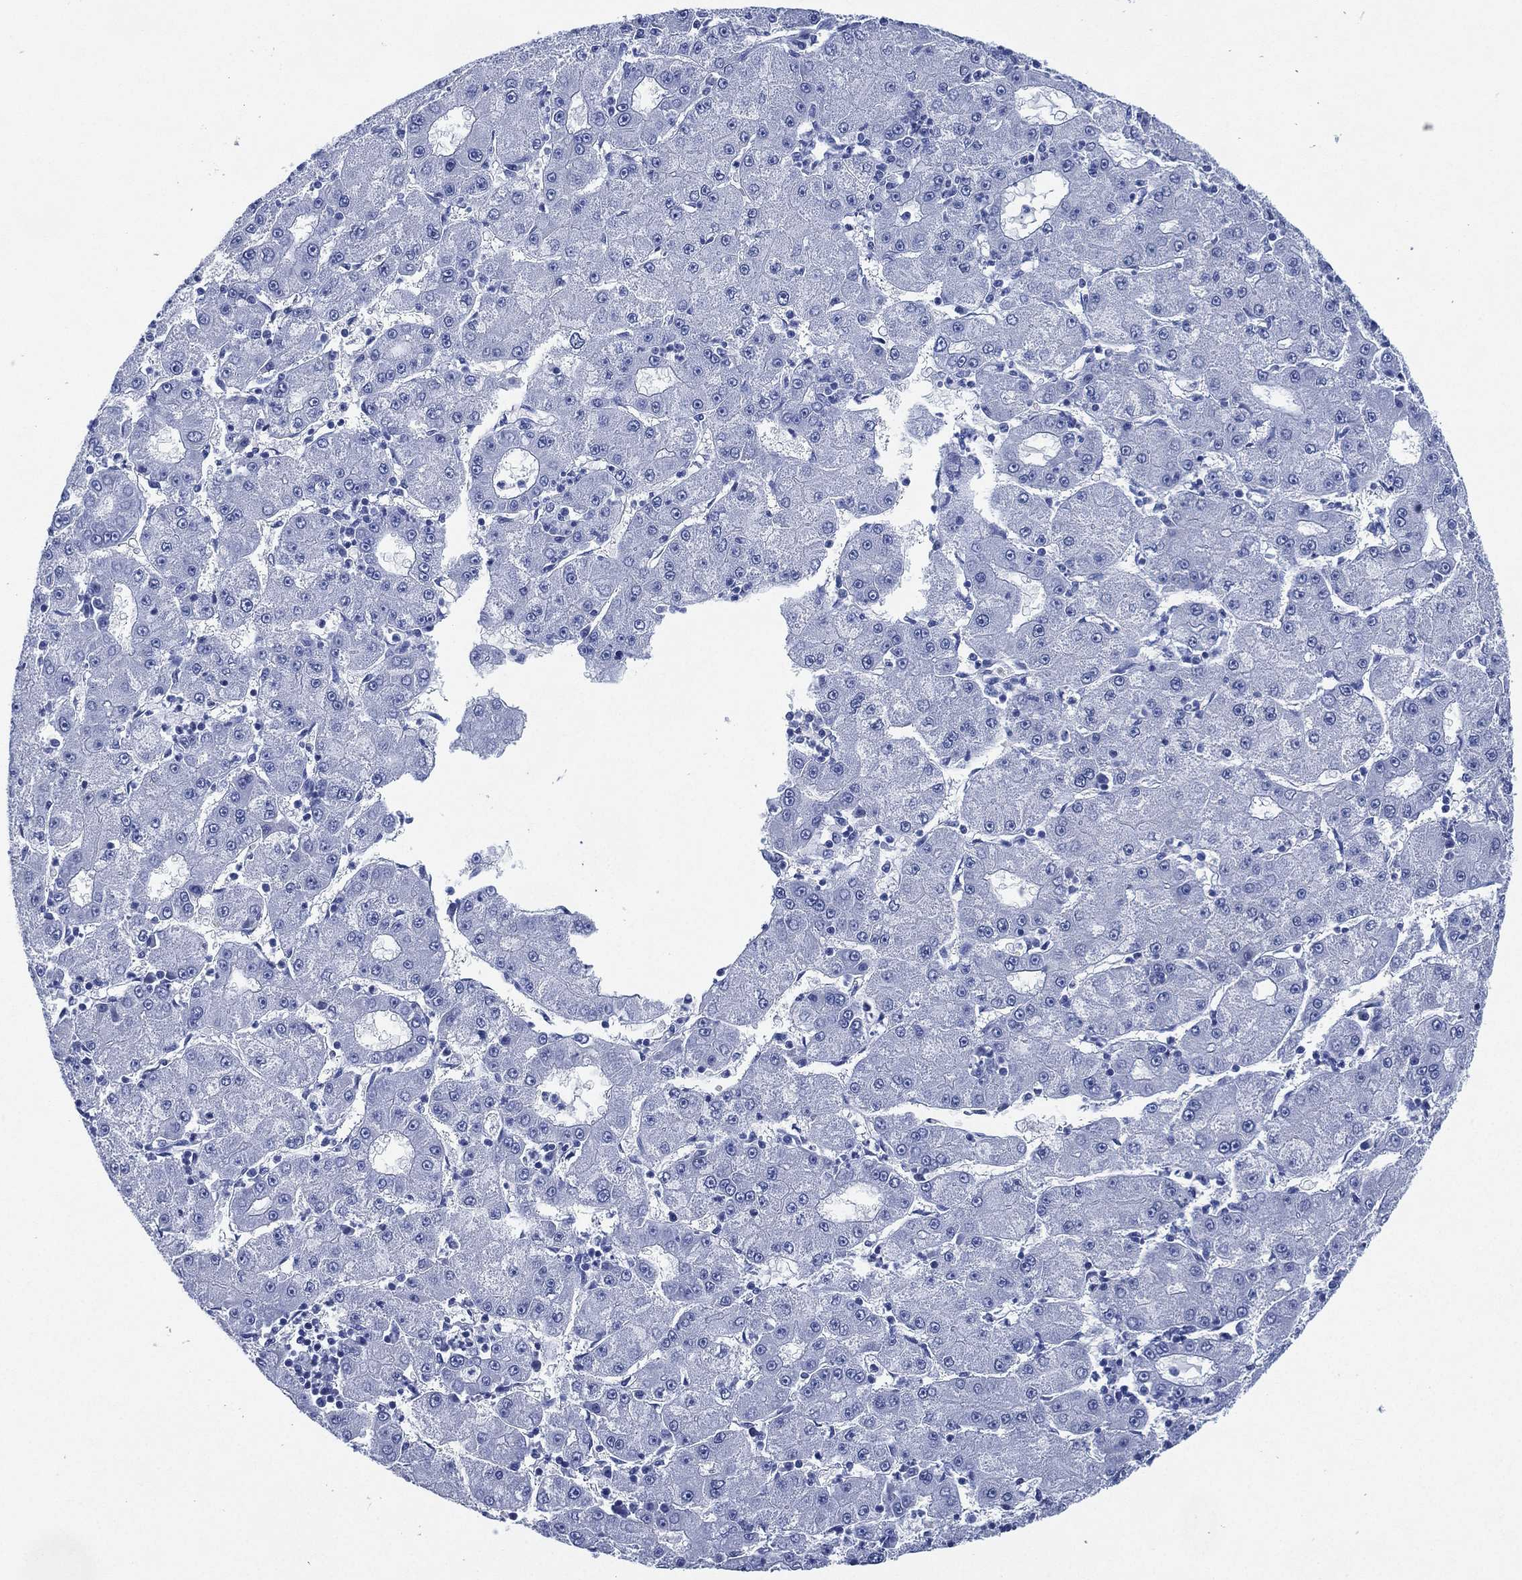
{"staining": {"intensity": "negative", "quantity": "none", "location": "none"}, "tissue": "liver cancer", "cell_type": "Tumor cells", "image_type": "cancer", "snomed": [{"axis": "morphology", "description": "Carcinoma, Hepatocellular, NOS"}, {"axis": "topography", "description": "Liver"}], "caption": "Immunohistochemical staining of human liver hepatocellular carcinoma displays no significant expression in tumor cells. (Immunohistochemistry, brightfield microscopy, high magnification).", "gene": "SIGLECL1", "patient": {"sex": "male", "age": 73}}